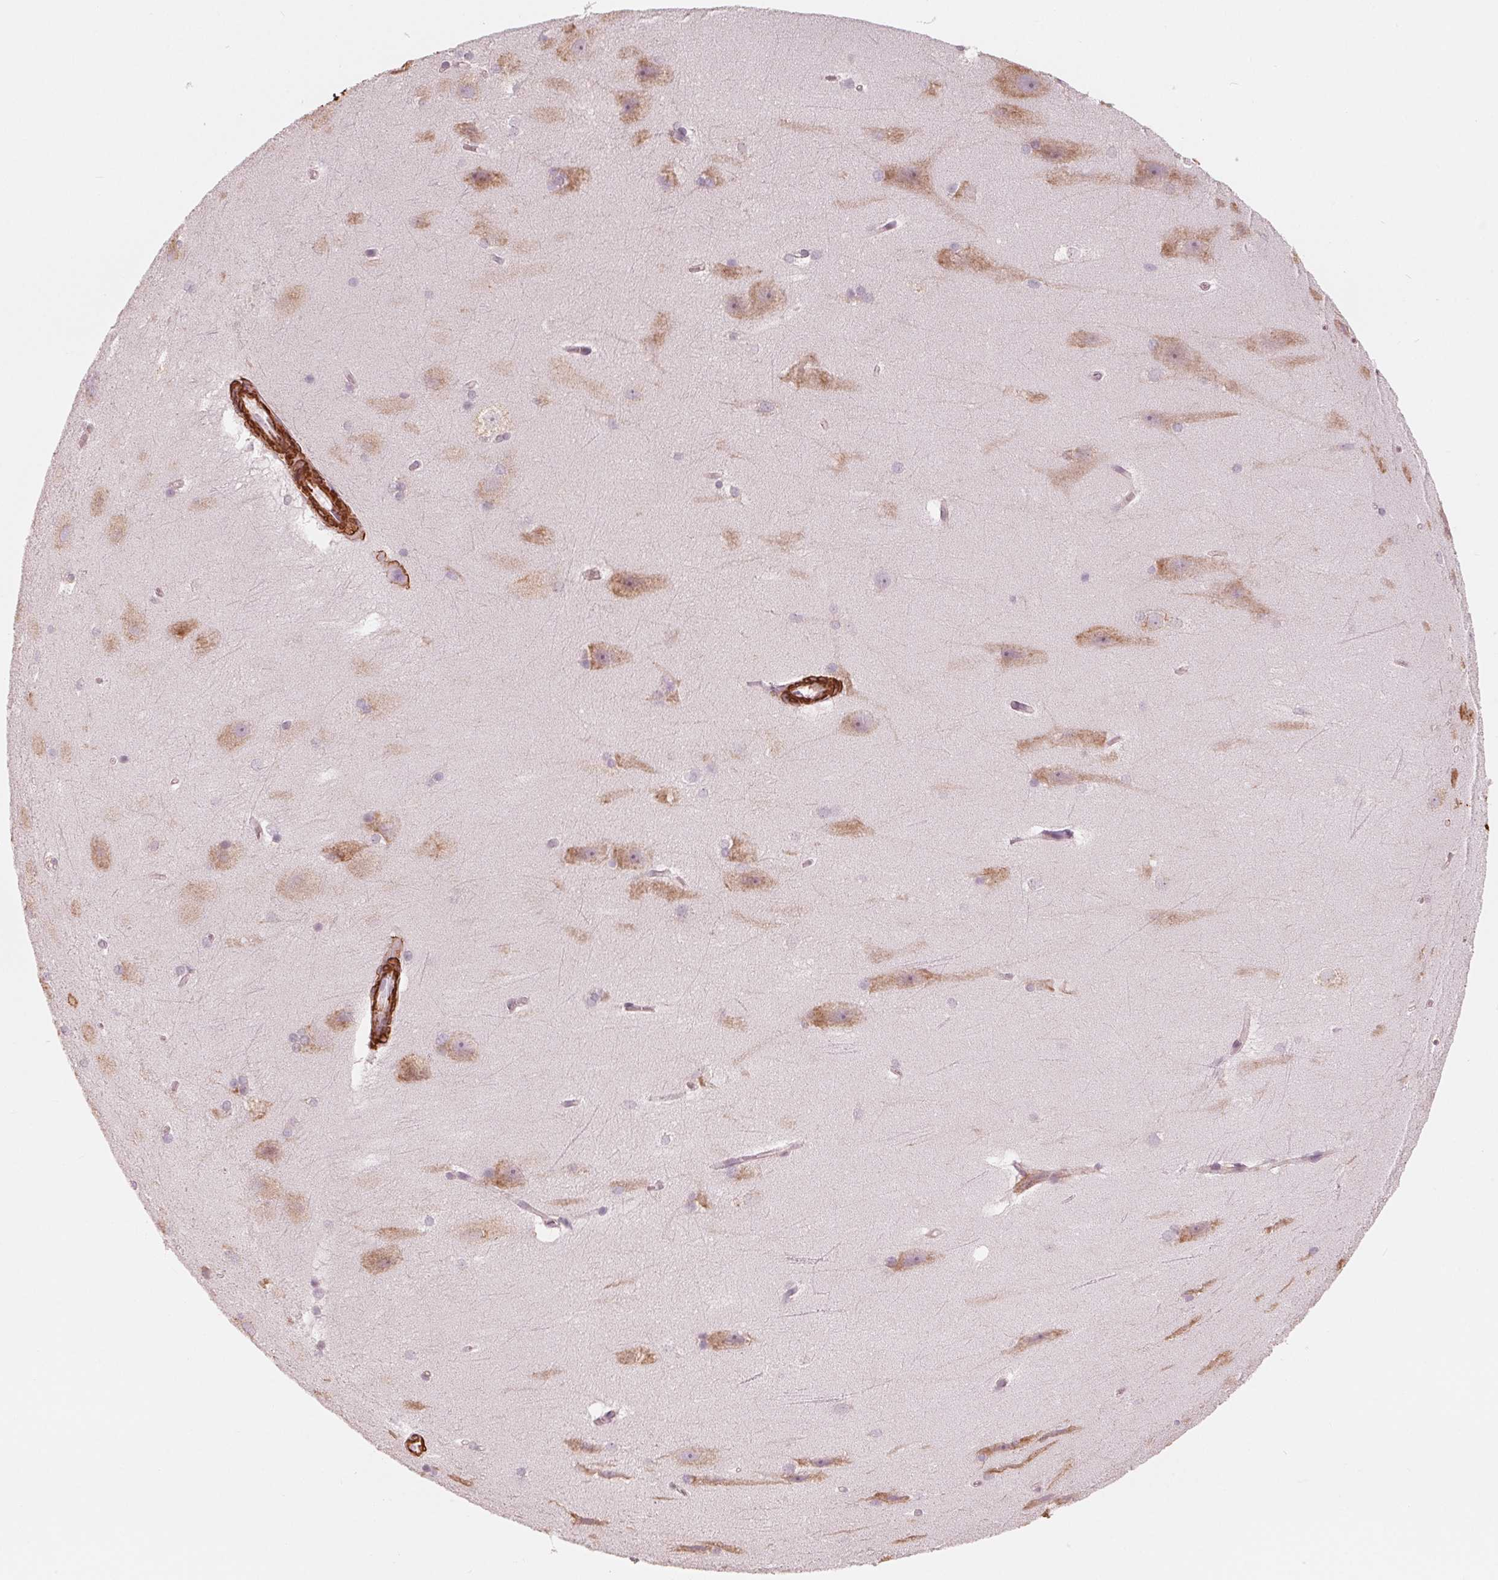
{"staining": {"intensity": "negative", "quantity": "none", "location": "none"}, "tissue": "hippocampus", "cell_type": "Glial cells", "image_type": "normal", "snomed": [{"axis": "morphology", "description": "Normal tissue, NOS"}, {"axis": "topography", "description": "Cerebral cortex"}, {"axis": "topography", "description": "Hippocampus"}], "caption": "There is no significant expression in glial cells of hippocampus. (Stains: DAB immunohistochemistry (IHC) with hematoxylin counter stain, Microscopy: brightfield microscopy at high magnification).", "gene": "MIER3", "patient": {"sex": "female", "age": 19}}